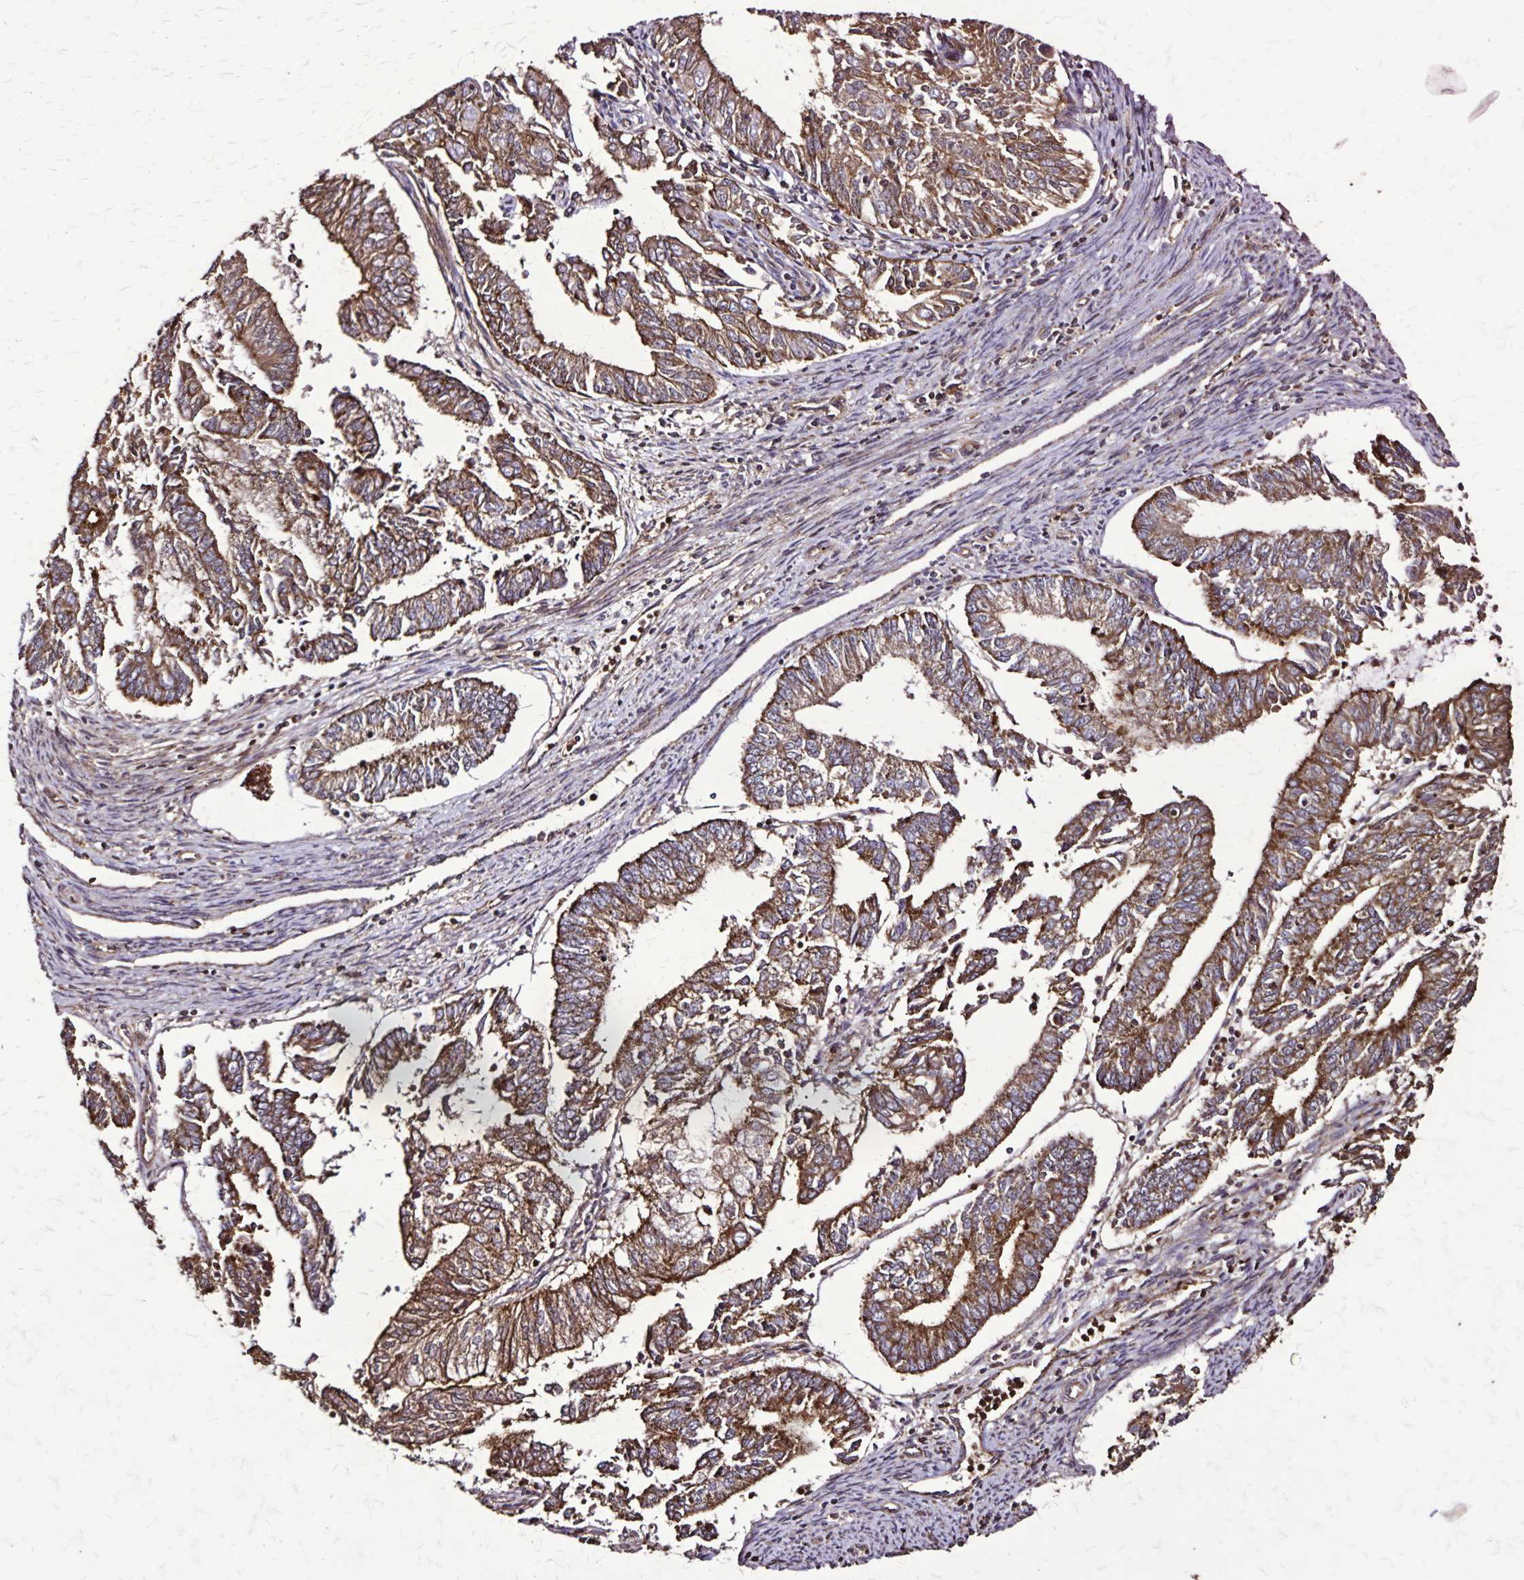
{"staining": {"intensity": "moderate", "quantity": ">75%", "location": "cytoplasmic/membranous"}, "tissue": "endometrial cancer", "cell_type": "Tumor cells", "image_type": "cancer", "snomed": [{"axis": "morphology", "description": "Adenocarcinoma, NOS"}, {"axis": "topography", "description": "Endometrium"}], "caption": "Immunohistochemical staining of endometrial cancer (adenocarcinoma) exhibits moderate cytoplasmic/membranous protein staining in approximately >75% of tumor cells.", "gene": "CHMP1B", "patient": {"sex": "female", "age": 61}}